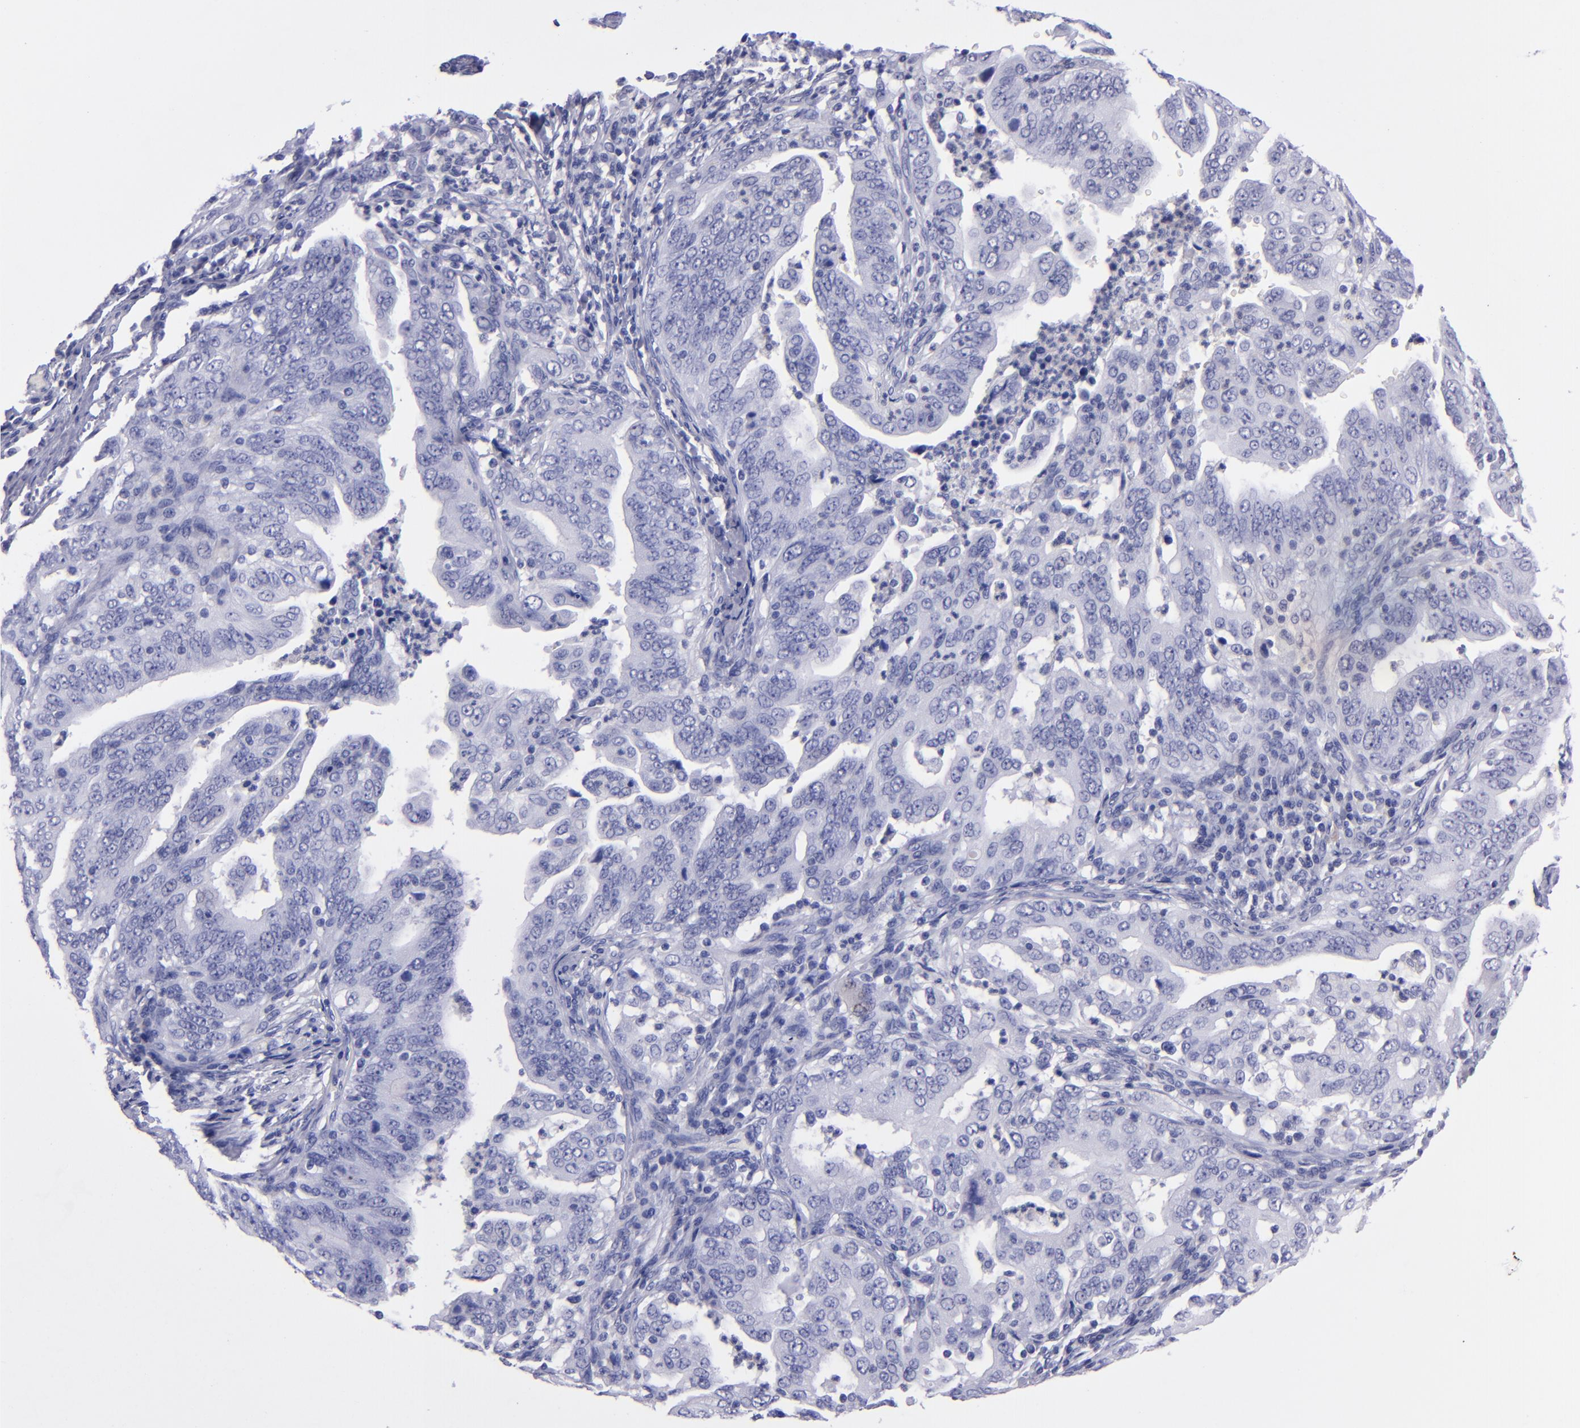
{"staining": {"intensity": "negative", "quantity": "none", "location": "none"}, "tissue": "stomach cancer", "cell_type": "Tumor cells", "image_type": "cancer", "snomed": [{"axis": "morphology", "description": "Adenocarcinoma, NOS"}, {"axis": "topography", "description": "Stomach, upper"}], "caption": "An immunohistochemistry photomicrograph of stomach adenocarcinoma is shown. There is no staining in tumor cells of stomach adenocarcinoma.", "gene": "CD37", "patient": {"sex": "female", "age": 50}}